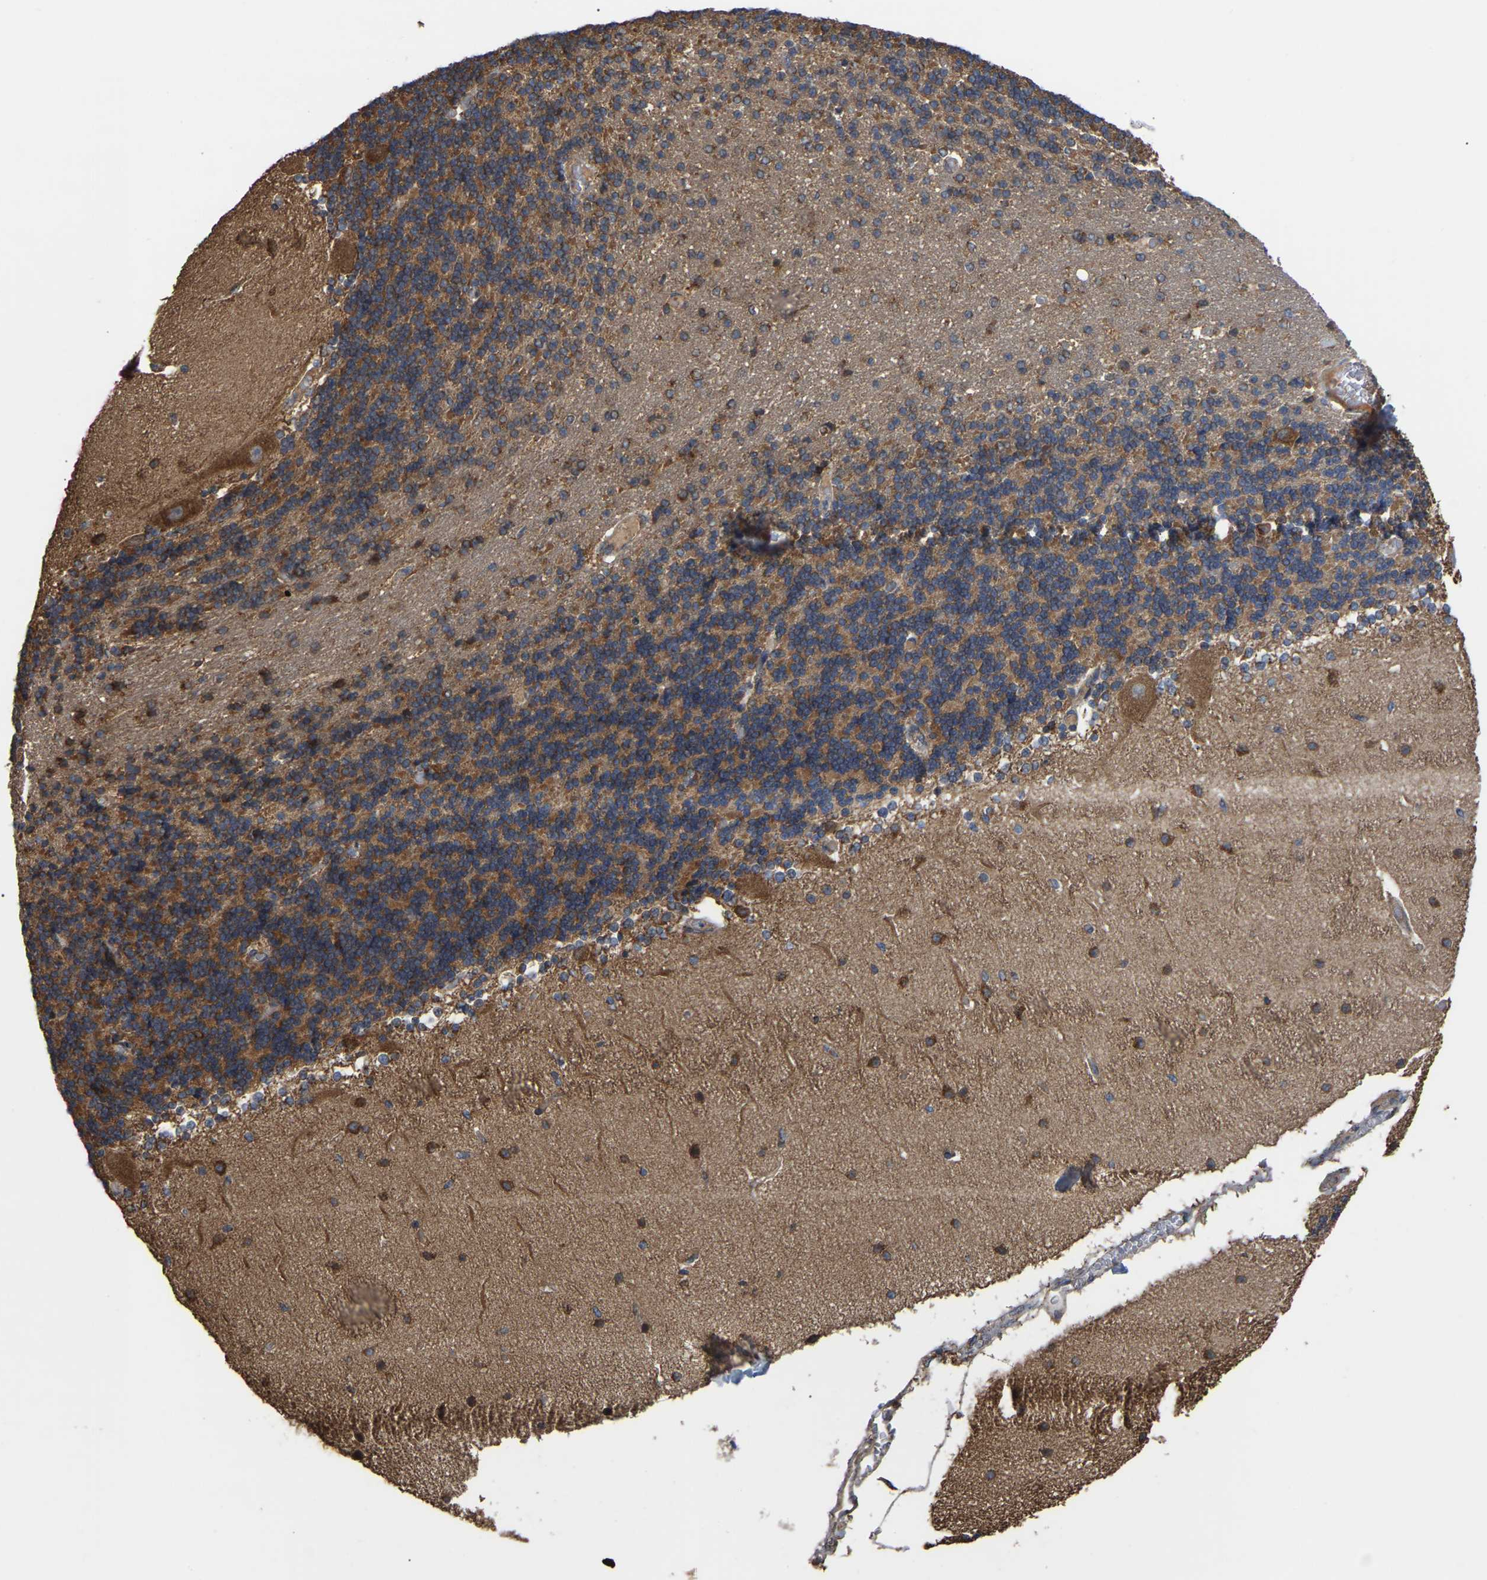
{"staining": {"intensity": "negative", "quantity": "none", "location": "none"}, "tissue": "cerebellum", "cell_type": "Cells in granular layer", "image_type": "normal", "snomed": [{"axis": "morphology", "description": "Normal tissue, NOS"}, {"axis": "topography", "description": "Cerebellum"}], "caption": "IHC of unremarkable cerebellum displays no expression in cells in granular layer. The staining was performed using DAB (3,3'-diaminobenzidine) to visualize the protein expression in brown, while the nuclei were stained in blue with hematoxylin (Magnification: 20x).", "gene": "GCC1", "patient": {"sex": "female", "age": 54}}